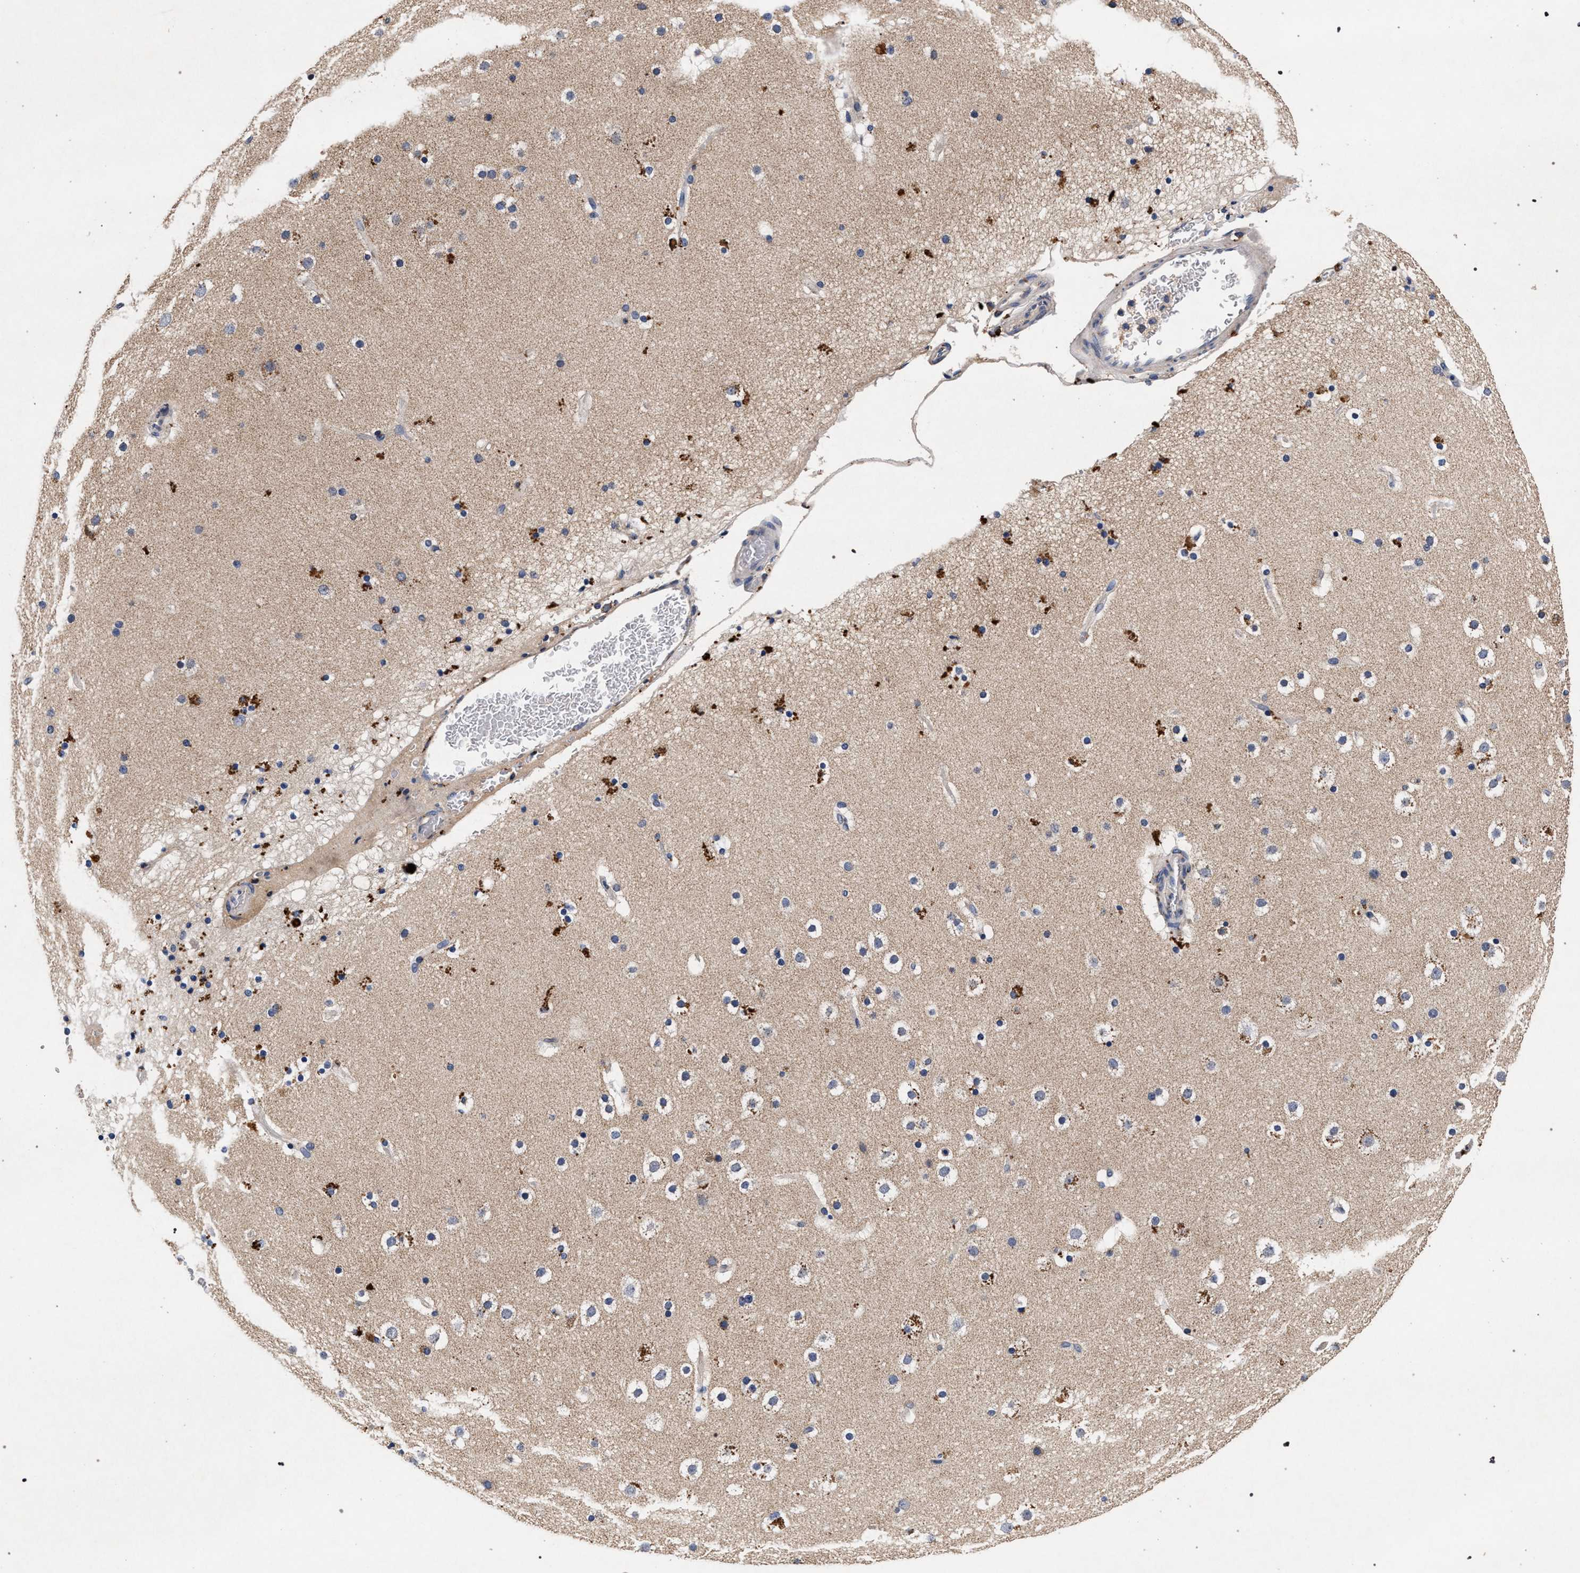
{"staining": {"intensity": "negative", "quantity": "none", "location": "none"}, "tissue": "cerebral cortex", "cell_type": "Endothelial cells", "image_type": "normal", "snomed": [{"axis": "morphology", "description": "Normal tissue, NOS"}, {"axis": "topography", "description": "Cerebral cortex"}], "caption": "Histopathology image shows no significant protein staining in endothelial cells of benign cerebral cortex.", "gene": "NEK7", "patient": {"sex": "male", "age": 57}}